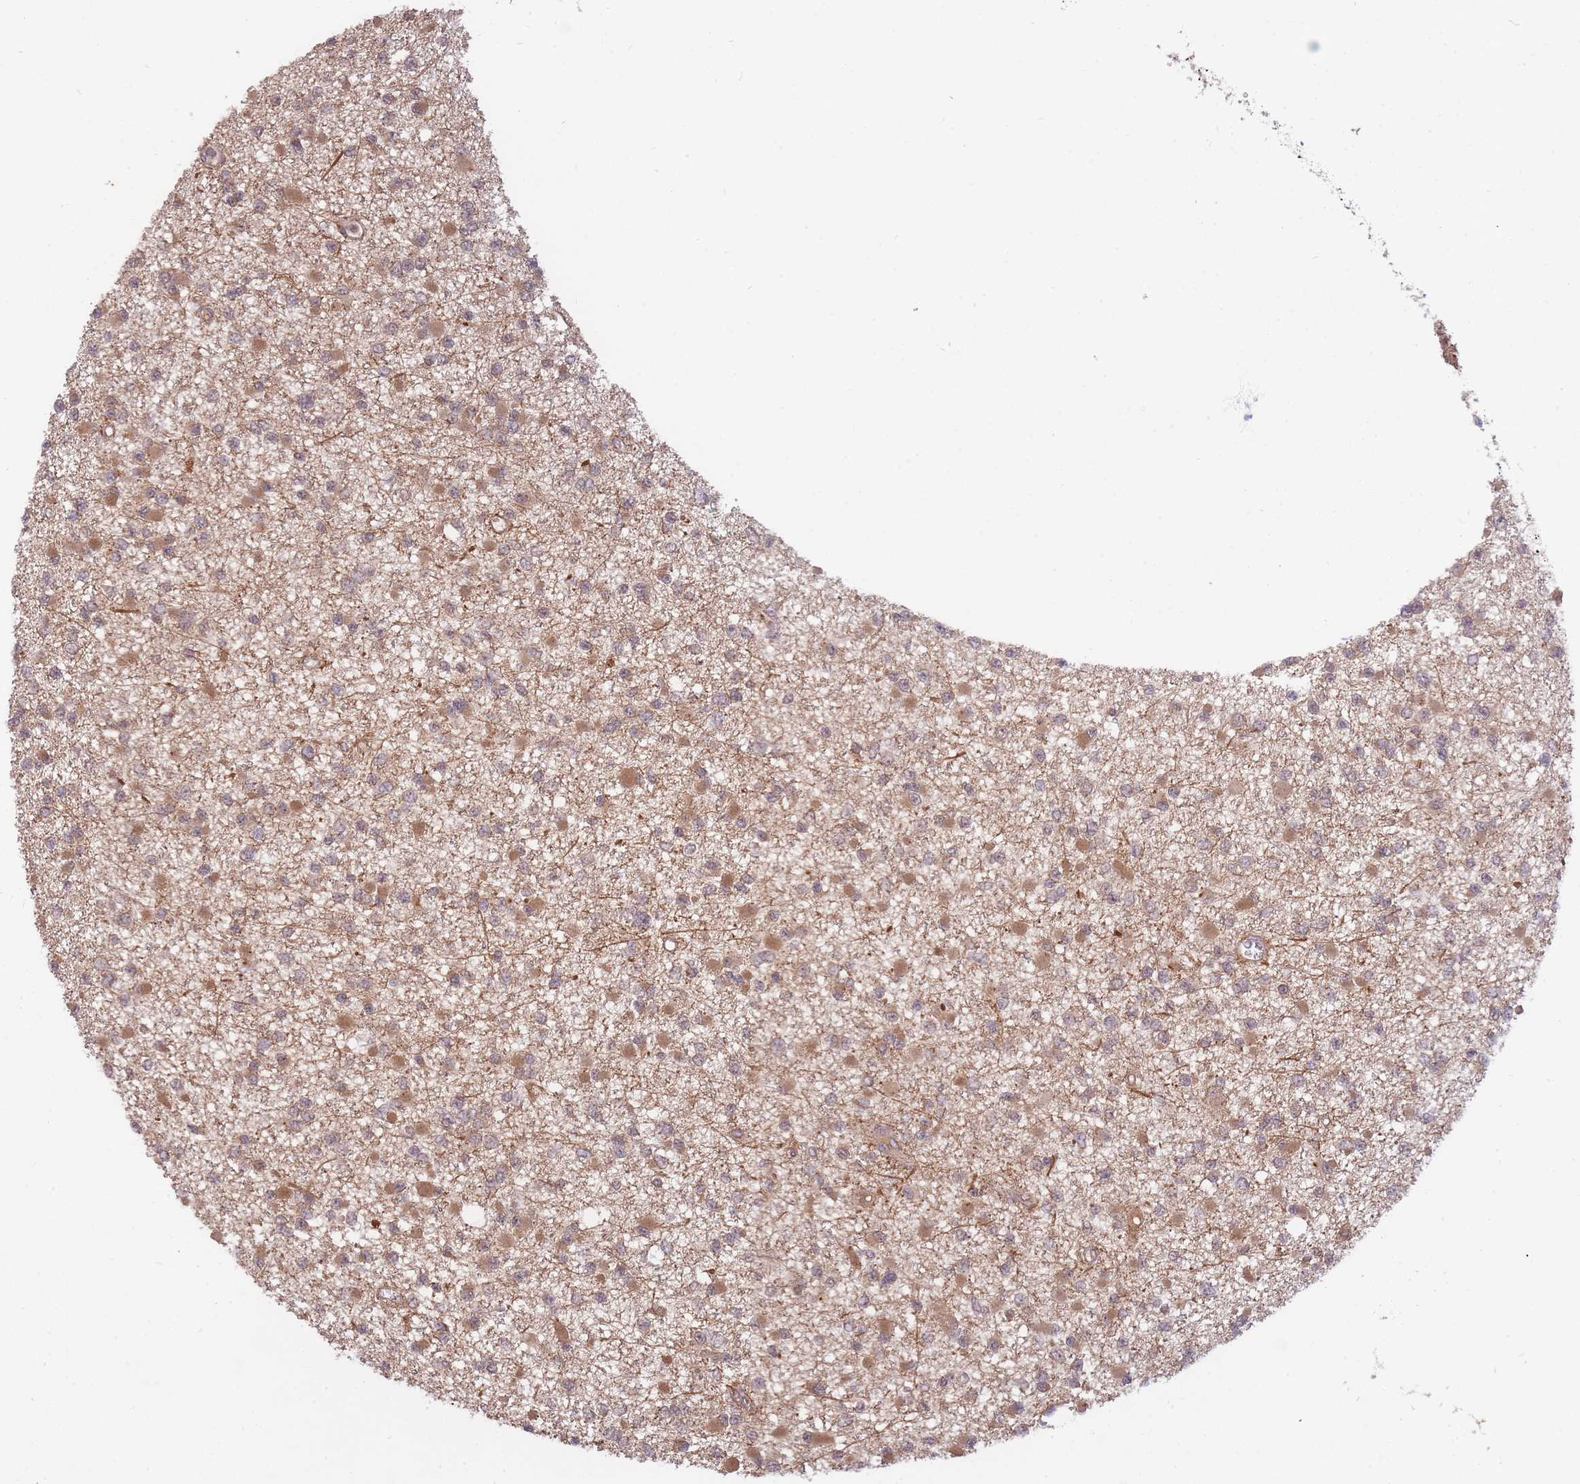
{"staining": {"intensity": "moderate", "quantity": "25%-75%", "location": "cytoplasmic/membranous"}, "tissue": "glioma", "cell_type": "Tumor cells", "image_type": "cancer", "snomed": [{"axis": "morphology", "description": "Glioma, malignant, Low grade"}, {"axis": "topography", "description": "Brain"}], "caption": "Brown immunohistochemical staining in human glioma exhibits moderate cytoplasmic/membranous positivity in approximately 25%-75% of tumor cells. The staining was performed using DAB (3,3'-diaminobenzidine) to visualize the protein expression in brown, while the nuclei were stained in blue with hematoxylin (Magnification: 20x).", "gene": "SMC6", "patient": {"sex": "female", "age": 22}}